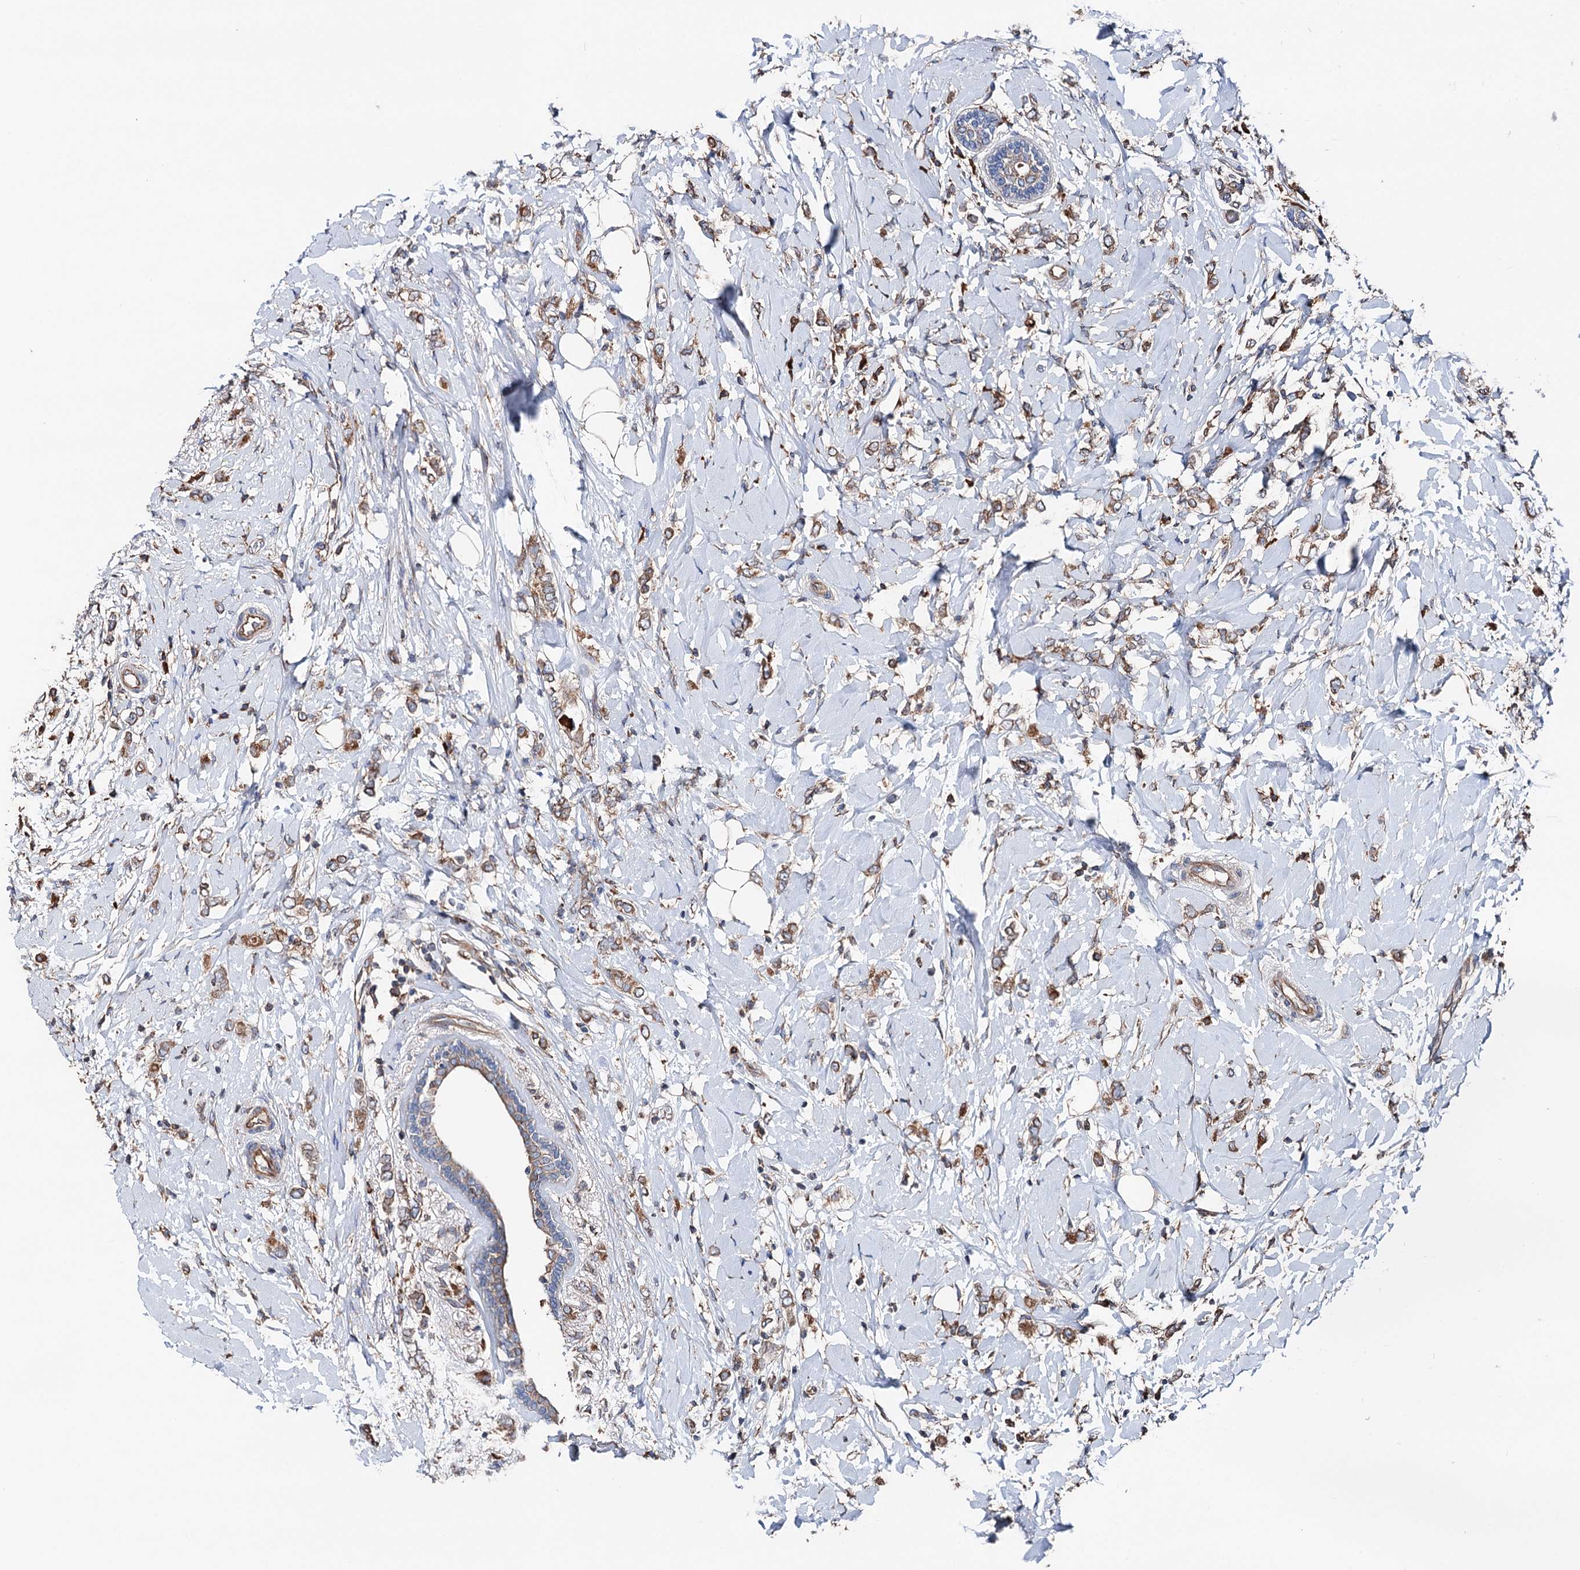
{"staining": {"intensity": "moderate", "quantity": ">75%", "location": "cytoplasmic/membranous"}, "tissue": "breast cancer", "cell_type": "Tumor cells", "image_type": "cancer", "snomed": [{"axis": "morphology", "description": "Normal tissue, NOS"}, {"axis": "morphology", "description": "Lobular carcinoma"}, {"axis": "topography", "description": "Breast"}], "caption": "Breast lobular carcinoma was stained to show a protein in brown. There is medium levels of moderate cytoplasmic/membranous positivity in approximately >75% of tumor cells. Ihc stains the protein of interest in brown and the nuclei are stained blue.", "gene": "ERP29", "patient": {"sex": "female", "age": 47}}